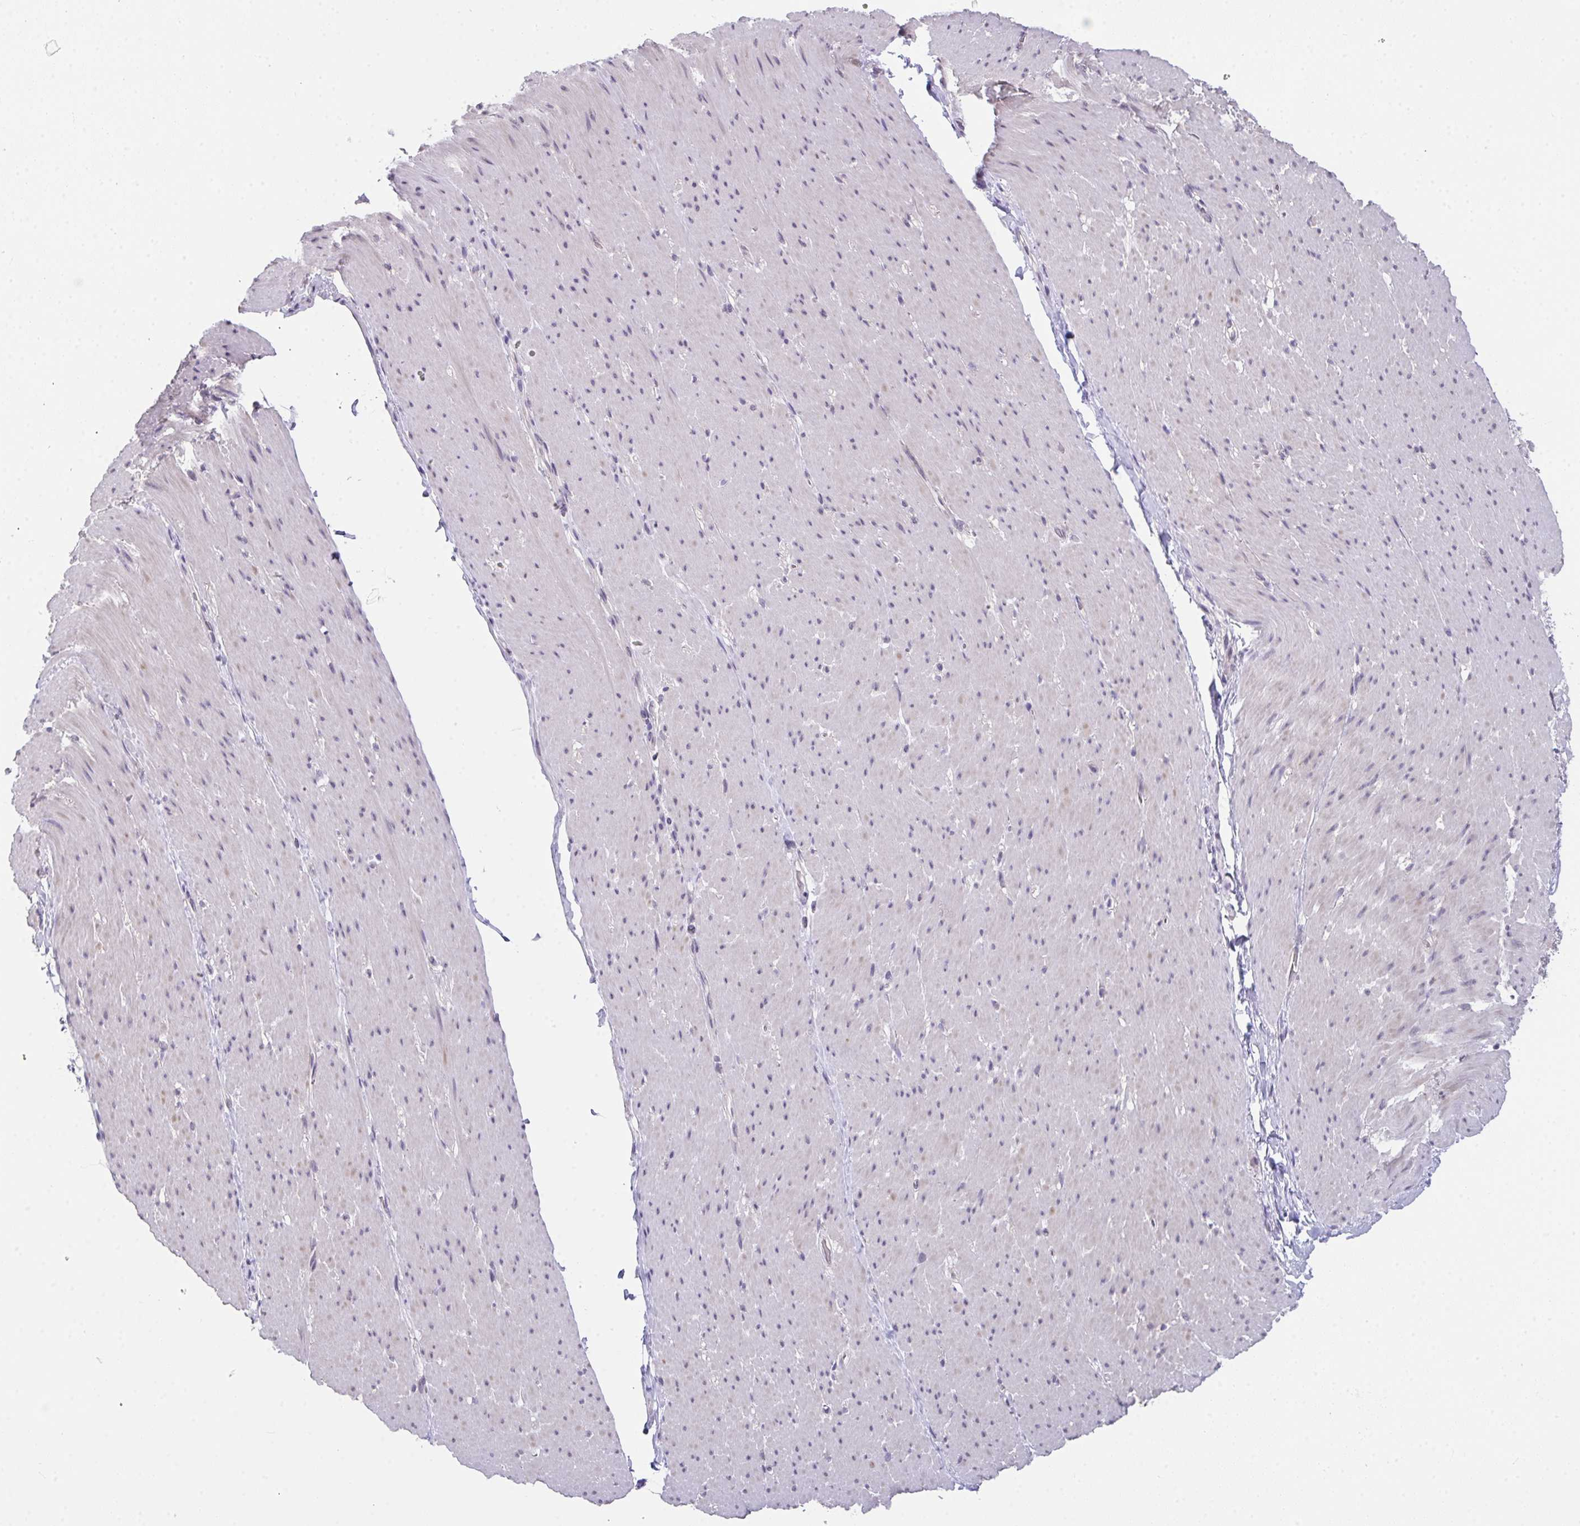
{"staining": {"intensity": "negative", "quantity": "none", "location": "none"}, "tissue": "smooth muscle", "cell_type": "Smooth muscle cells", "image_type": "normal", "snomed": [{"axis": "morphology", "description": "Normal tissue, NOS"}, {"axis": "topography", "description": "Smooth muscle"}, {"axis": "topography", "description": "Rectum"}], "caption": "DAB immunohistochemical staining of normal human smooth muscle reveals no significant staining in smooth muscle cells.", "gene": "GLTPD2", "patient": {"sex": "male", "age": 53}}